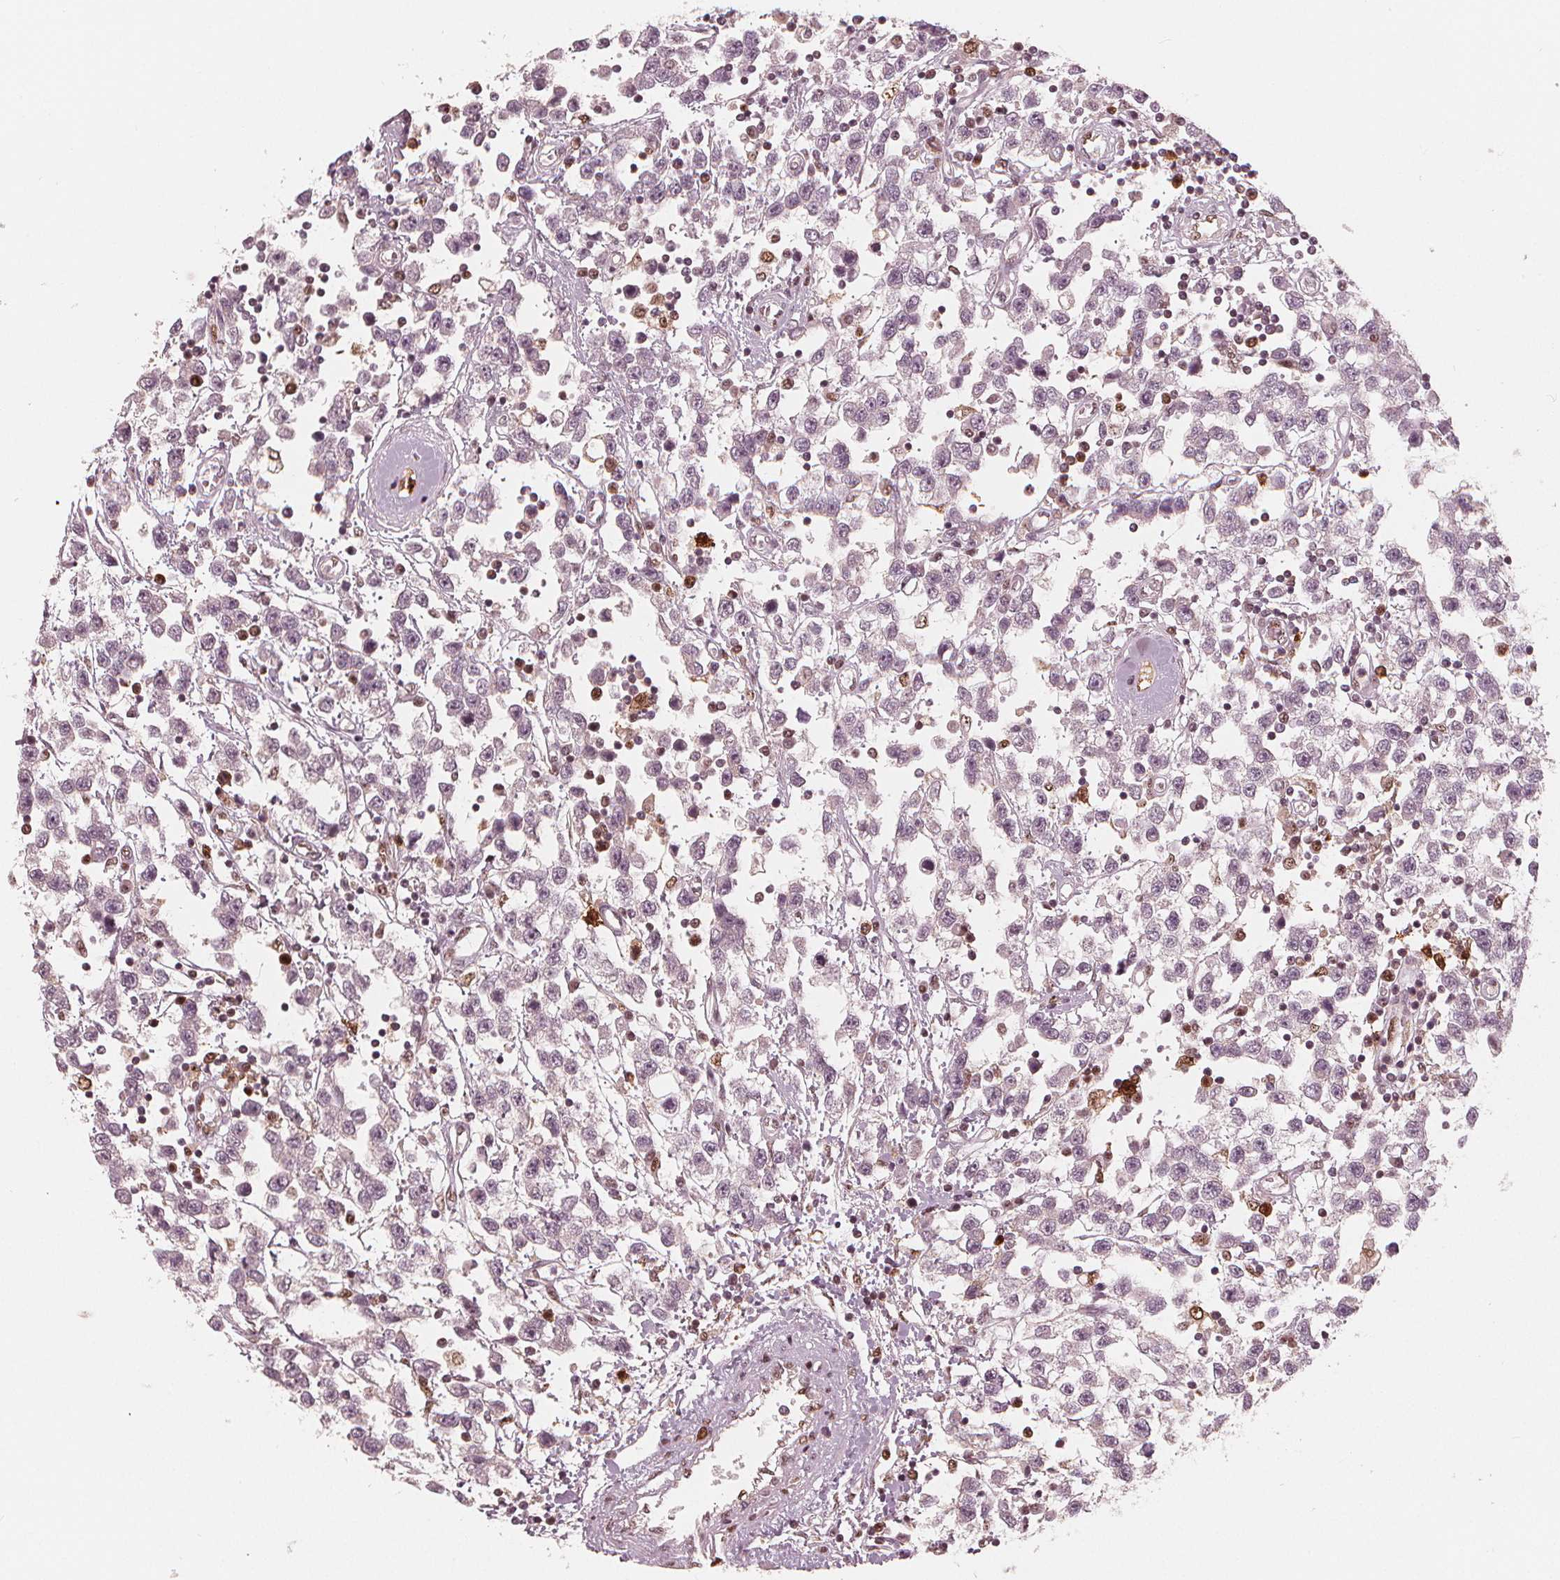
{"staining": {"intensity": "moderate", "quantity": "<25%", "location": "nuclear"}, "tissue": "testis cancer", "cell_type": "Tumor cells", "image_type": "cancer", "snomed": [{"axis": "morphology", "description": "Seminoma, NOS"}, {"axis": "topography", "description": "Testis"}], "caption": "Protein staining reveals moderate nuclear expression in about <25% of tumor cells in seminoma (testis). Using DAB (3,3'-diaminobenzidine) (brown) and hematoxylin (blue) stains, captured at high magnification using brightfield microscopy.", "gene": "SQSTM1", "patient": {"sex": "male", "age": 34}}